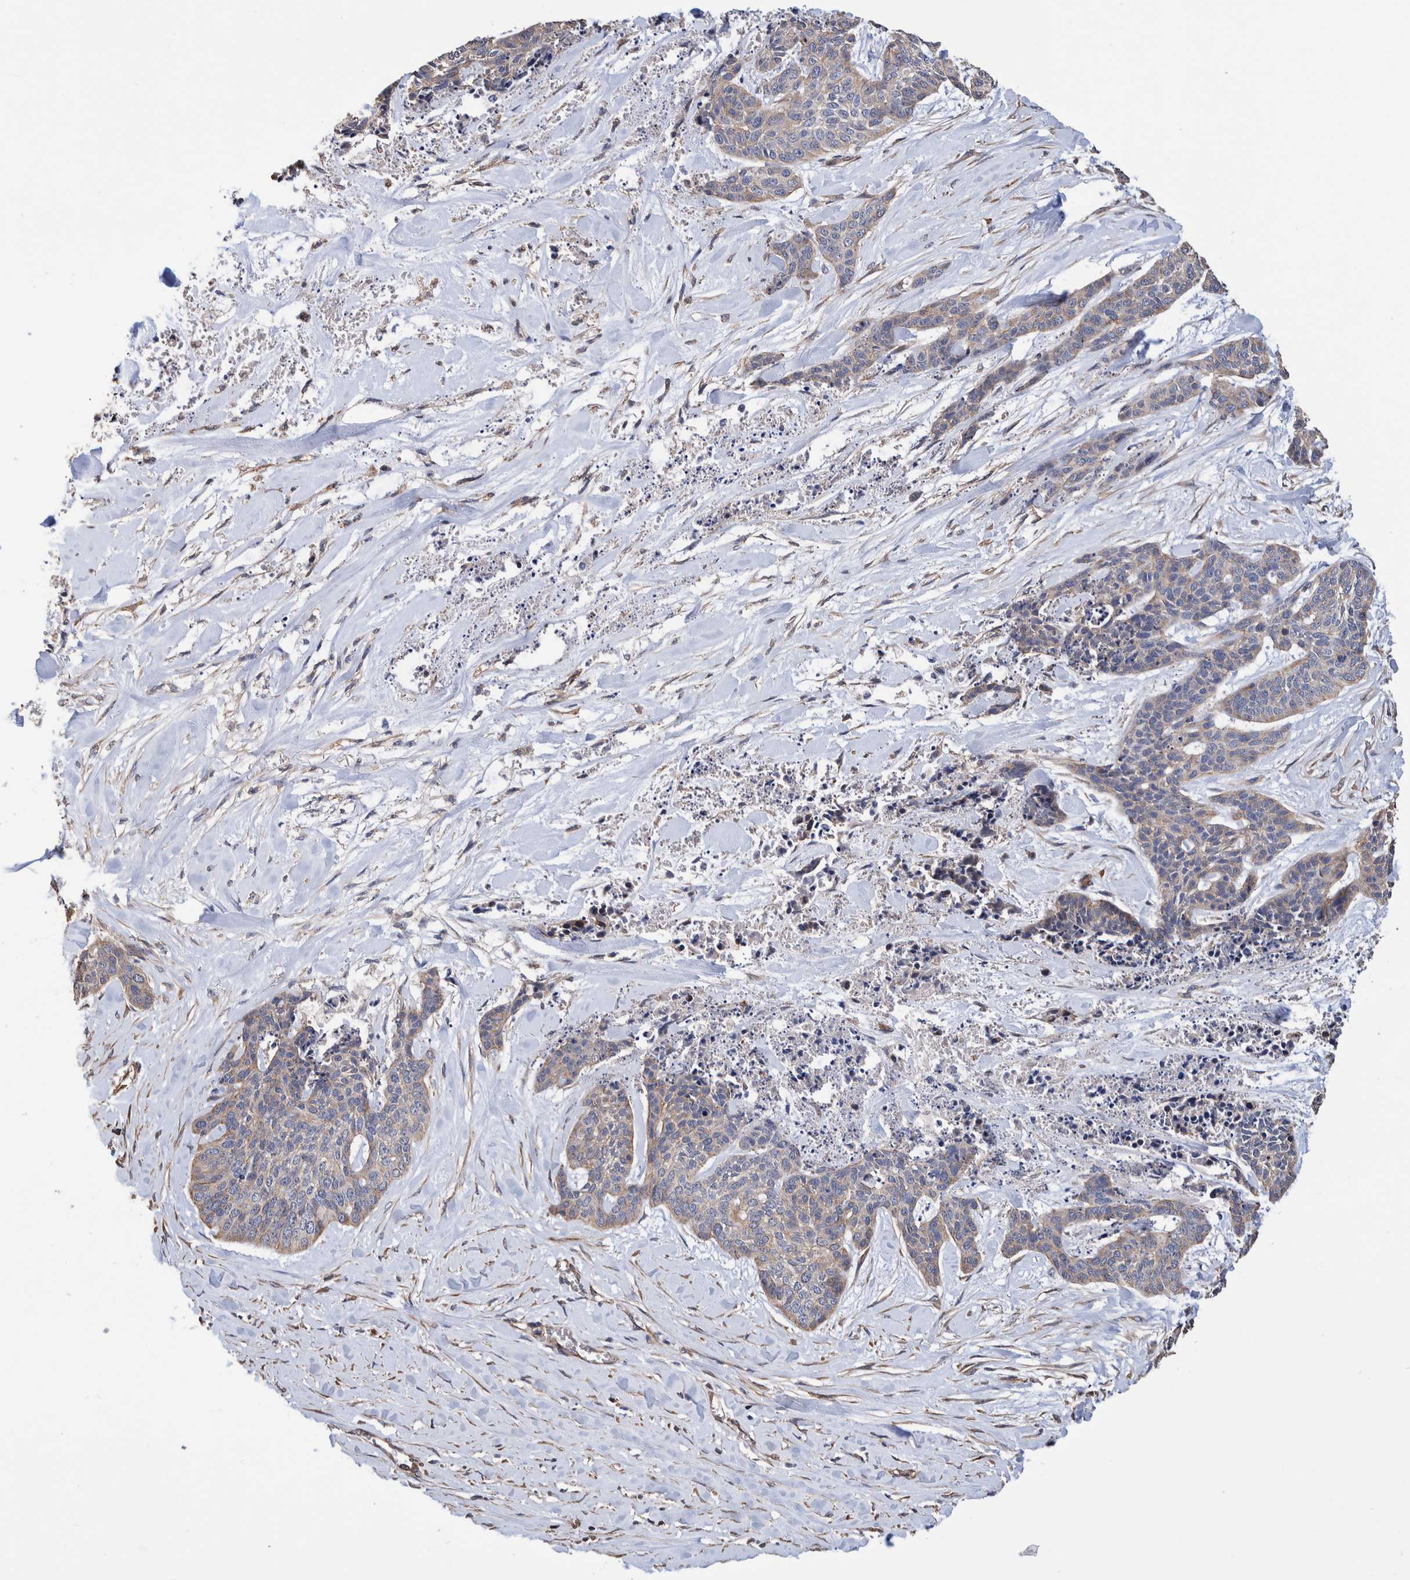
{"staining": {"intensity": "weak", "quantity": "<25%", "location": "cytoplasmic/membranous"}, "tissue": "skin cancer", "cell_type": "Tumor cells", "image_type": "cancer", "snomed": [{"axis": "morphology", "description": "Basal cell carcinoma"}, {"axis": "topography", "description": "Skin"}], "caption": "This is an immunohistochemistry (IHC) photomicrograph of human basal cell carcinoma (skin). There is no positivity in tumor cells.", "gene": "SLC45A4", "patient": {"sex": "female", "age": 64}}